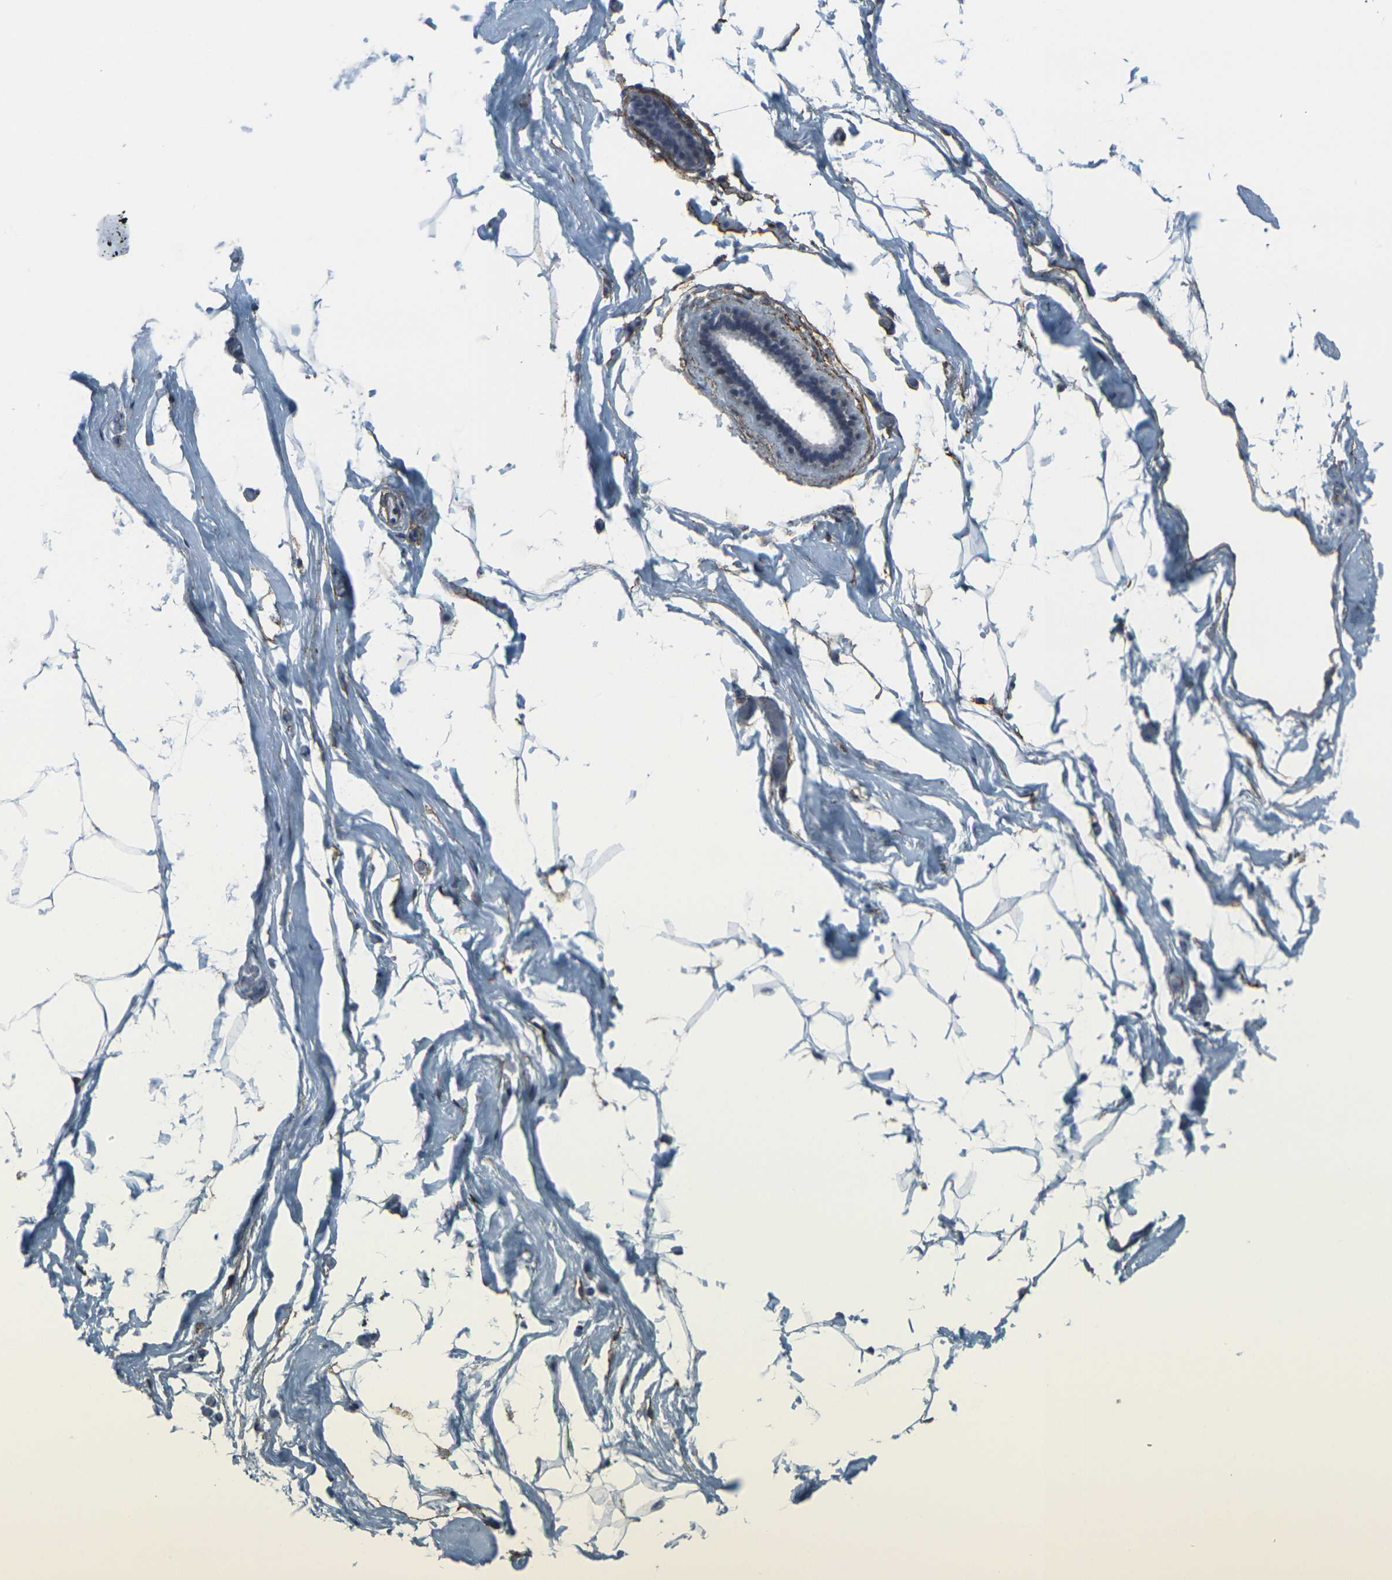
{"staining": {"intensity": "negative", "quantity": "none", "location": "none"}, "tissue": "adipose tissue", "cell_type": "Adipocytes", "image_type": "normal", "snomed": [{"axis": "morphology", "description": "Normal tissue, NOS"}, {"axis": "topography", "description": "Breast"}, {"axis": "topography", "description": "Soft tissue"}], "caption": "Immunohistochemistry photomicrograph of unremarkable human adipose tissue stained for a protein (brown), which demonstrates no staining in adipocytes.", "gene": "CDH11", "patient": {"sex": "female", "age": 75}}